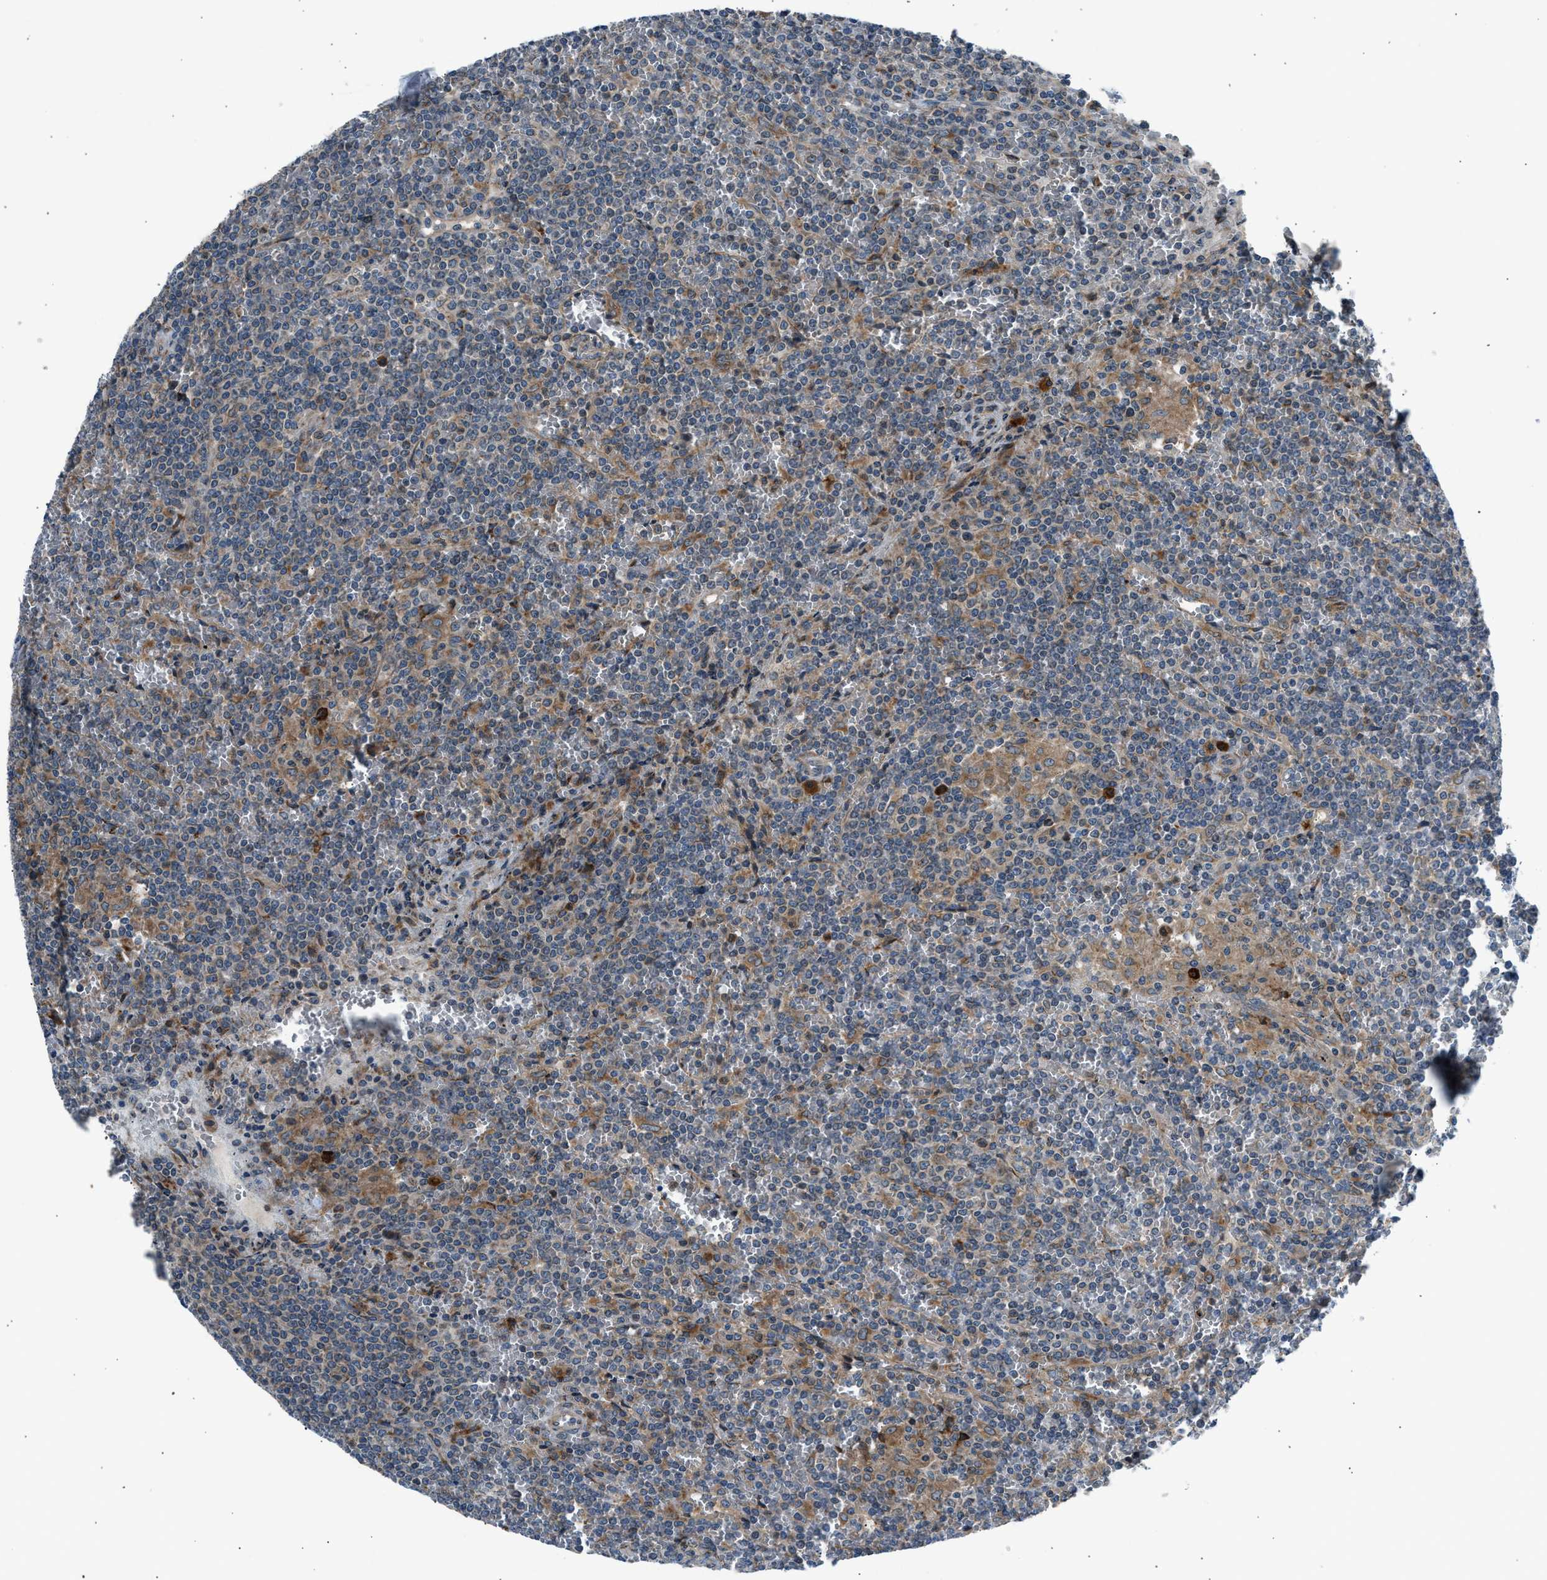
{"staining": {"intensity": "negative", "quantity": "none", "location": "none"}, "tissue": "lymphoma", "cell_type": "Tumor cells", "image_type": "cancer", "snomed": [{"axis": "morphology", "description": "Malignant lymphoma, non-Hodgkin's type, Low grade"}, {"axis": "topography", "description": "Spleen"}], "caption": "The histopathology image demonstrates no significant expression in tumor cells of lymphoma. The staining is performed using DAB (3,3'-diaminobenzidine) brown chromogen with nuclei counter-stained in using hematoxylin.", "gene": "EDARADD", "patient": {"sex": "female", "age": 19}}